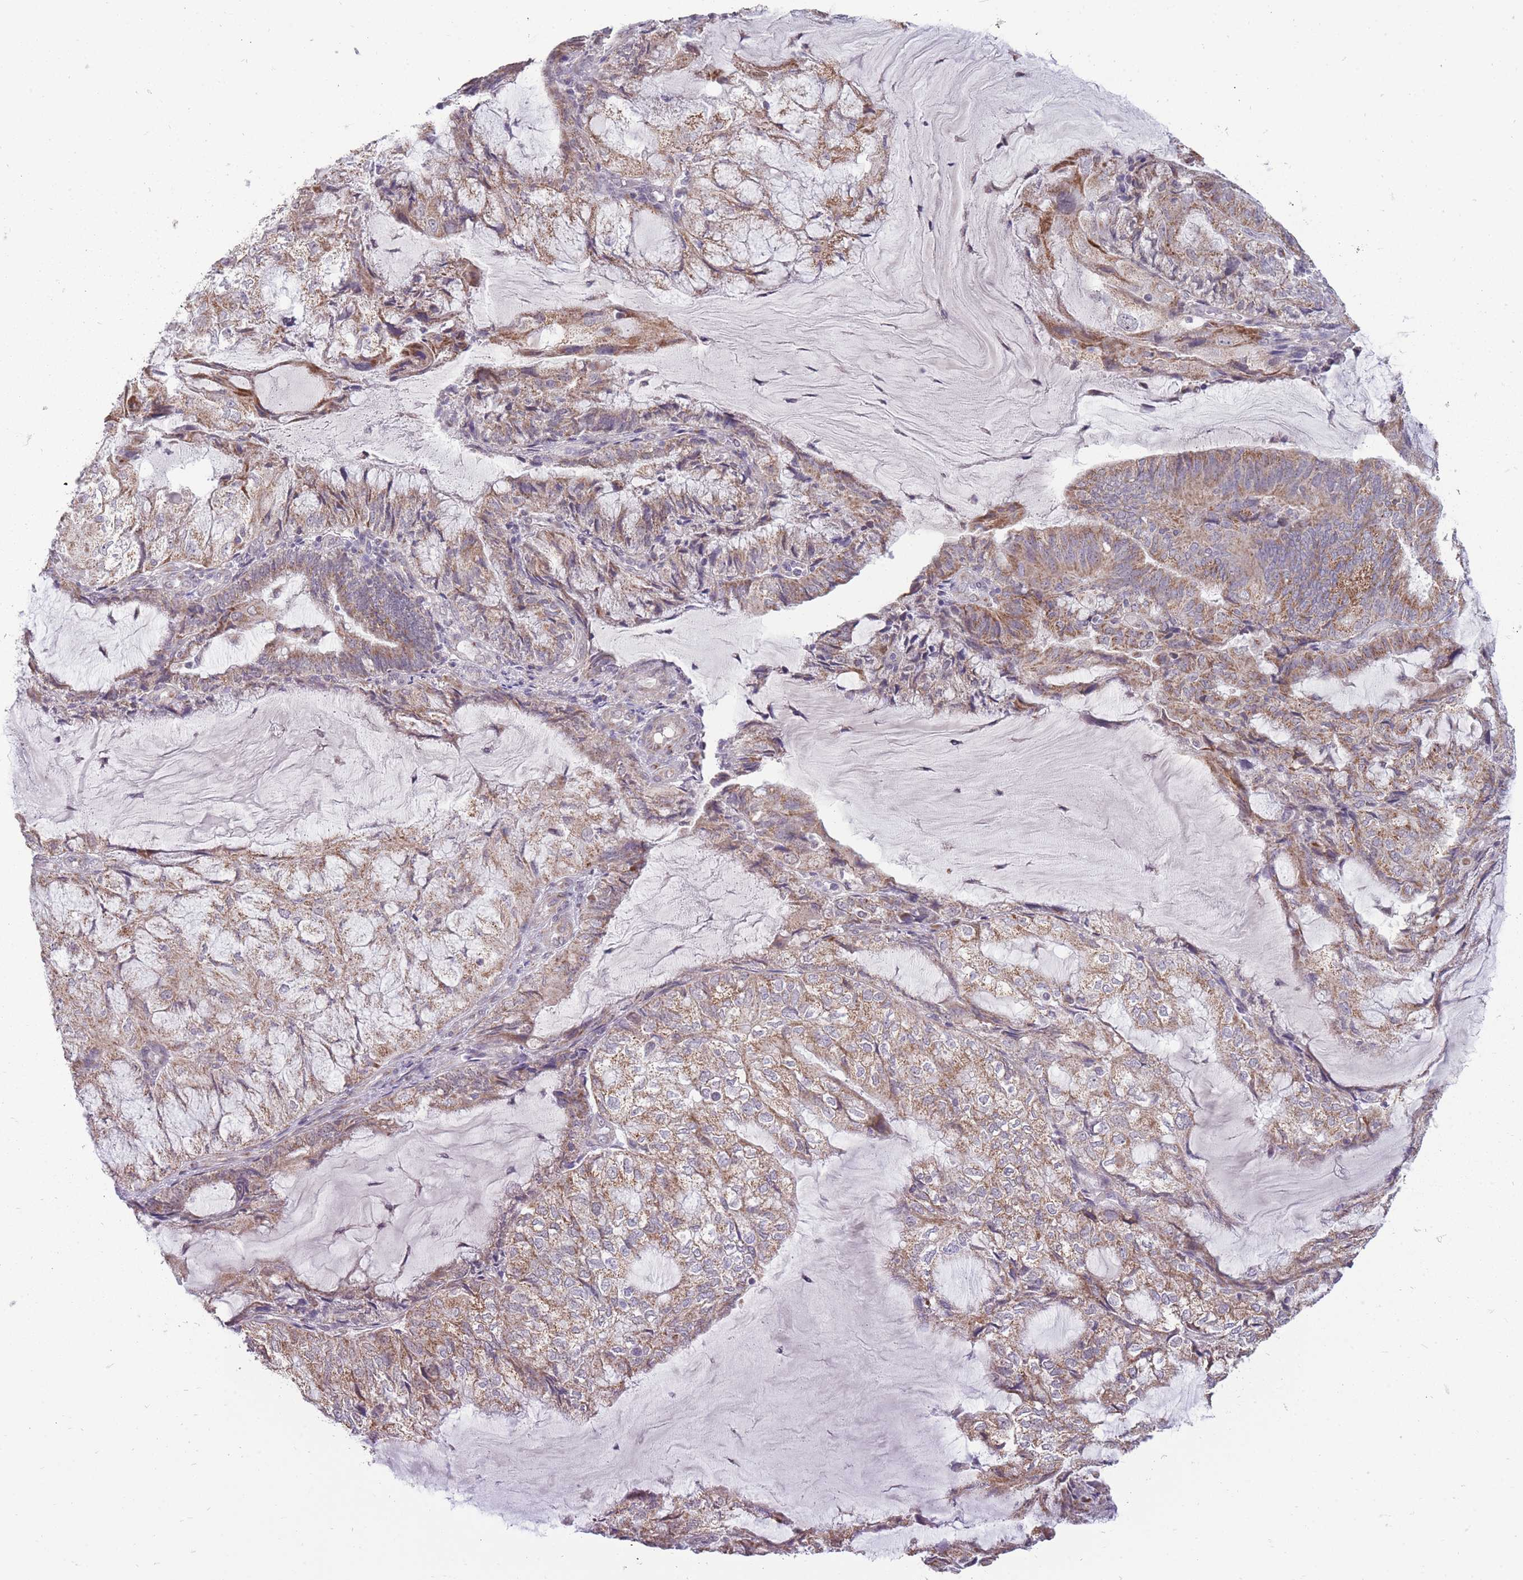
{"staining": {"intensity": "moderate", "quantity": "25%-75%", "location": "cytoplasmic/membranous"}, "tissue": "endometrial cancer", "cell_type": "Tumor cells", "image_type": "cancer", "snomed": [{"axis": "morphology", "description": "Adenocarcinoma, NOS"}, {"axis": "topography", "description": "Endometrium"}], "caption": "A brown stain highlights moderate cytoplasmic/membranous staining of a protein in human adenocarcinoma (endometrial) tumor cells.", "gene": "NELL1", "patient": {"sex": "female", "age": 81}}